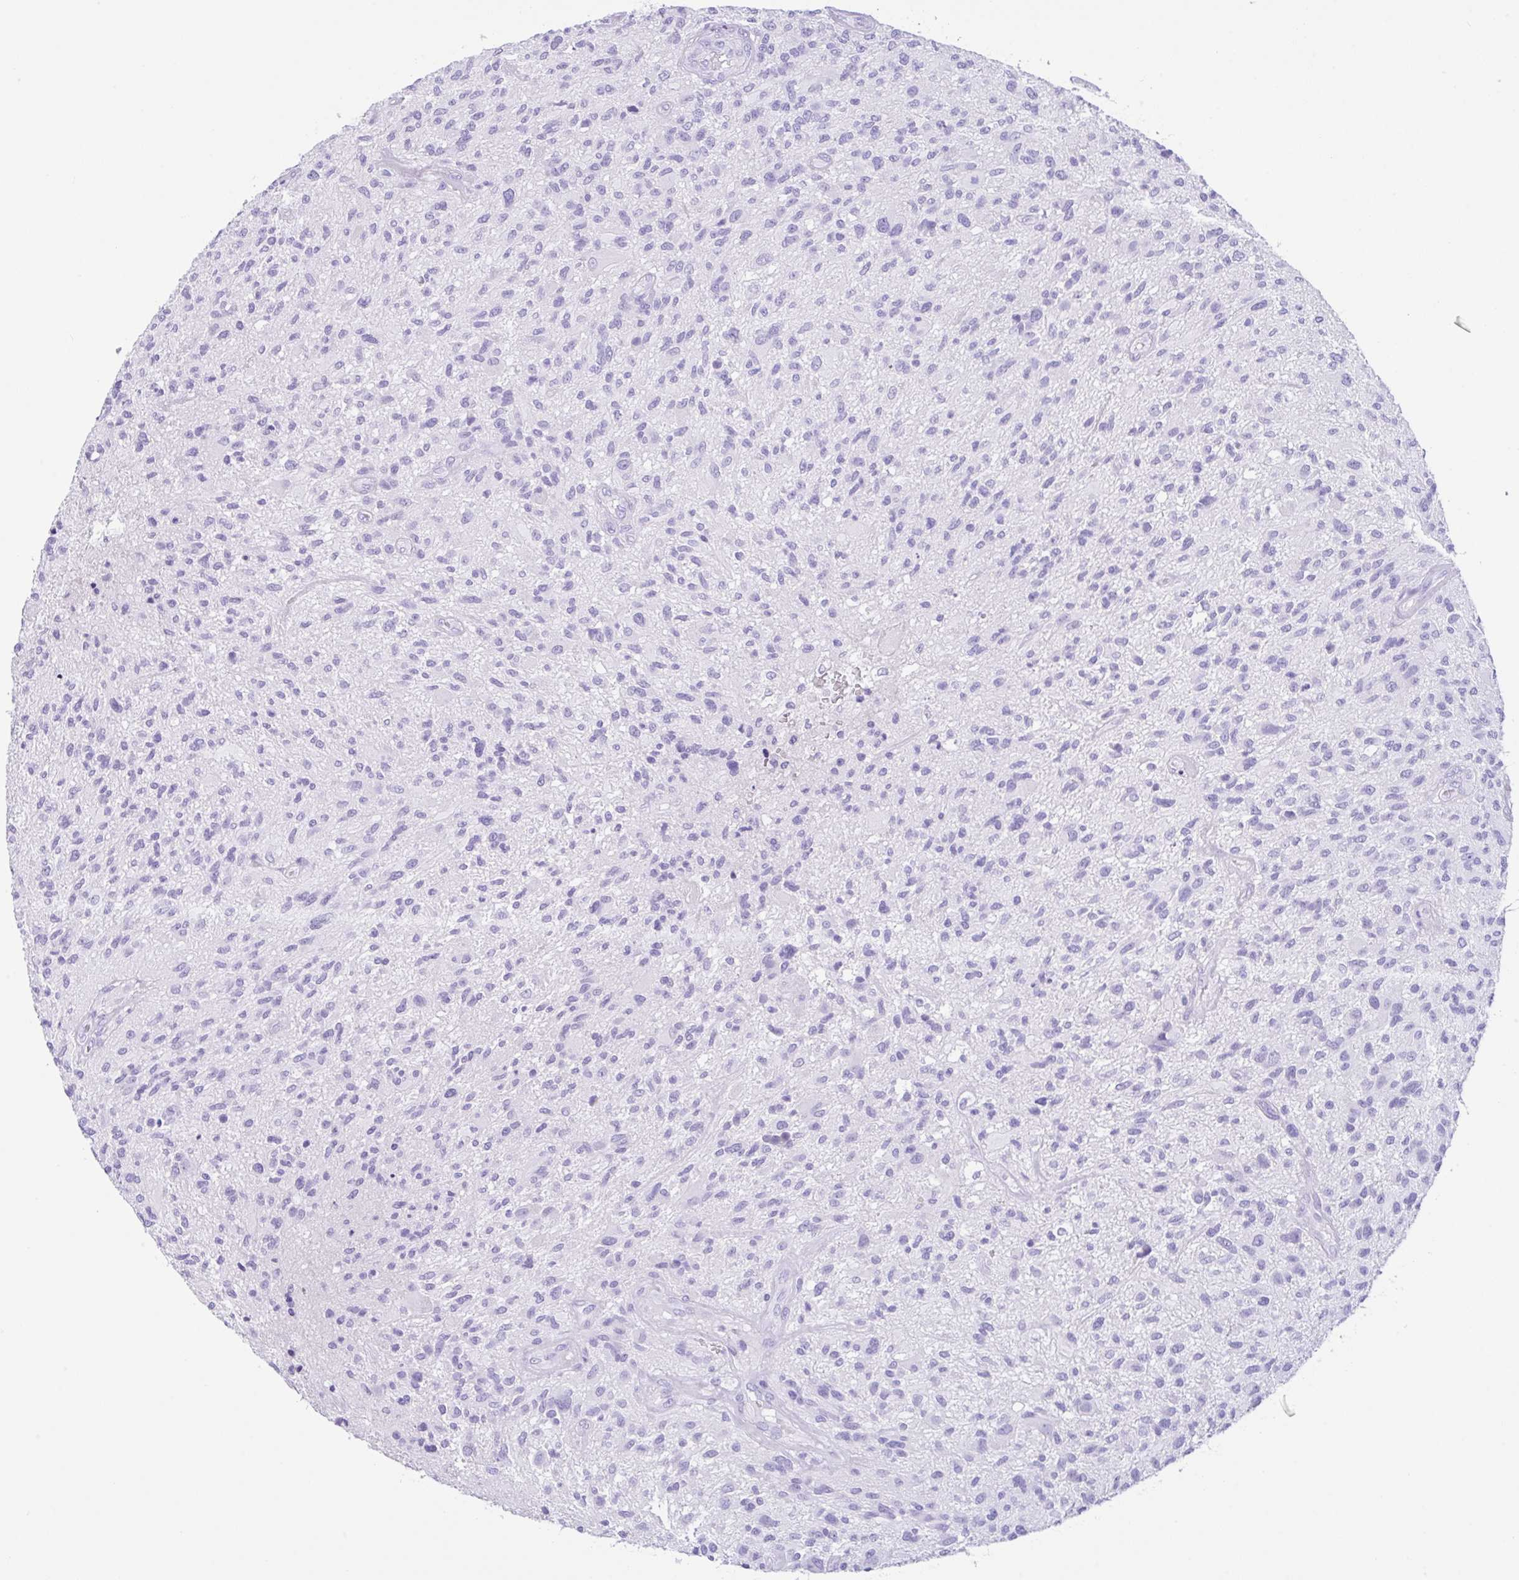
{"staining": {"intensity": "negative", "quantity": "none", "location": "none"}, "tissue": "glioma", "cell_type": "Tumor cells", "image_type": "cancer", "snomed": [{"axis": "morphology", "description": "Glioma, malignant, High grade"}, {"axis": "topography", "description": "Brain"}], "caption": "The photomicrograph exhibits no significant expression in tumor cells of glioma.", "gene": "CPA1", "patient": {"sex": "male", "age": 47}}